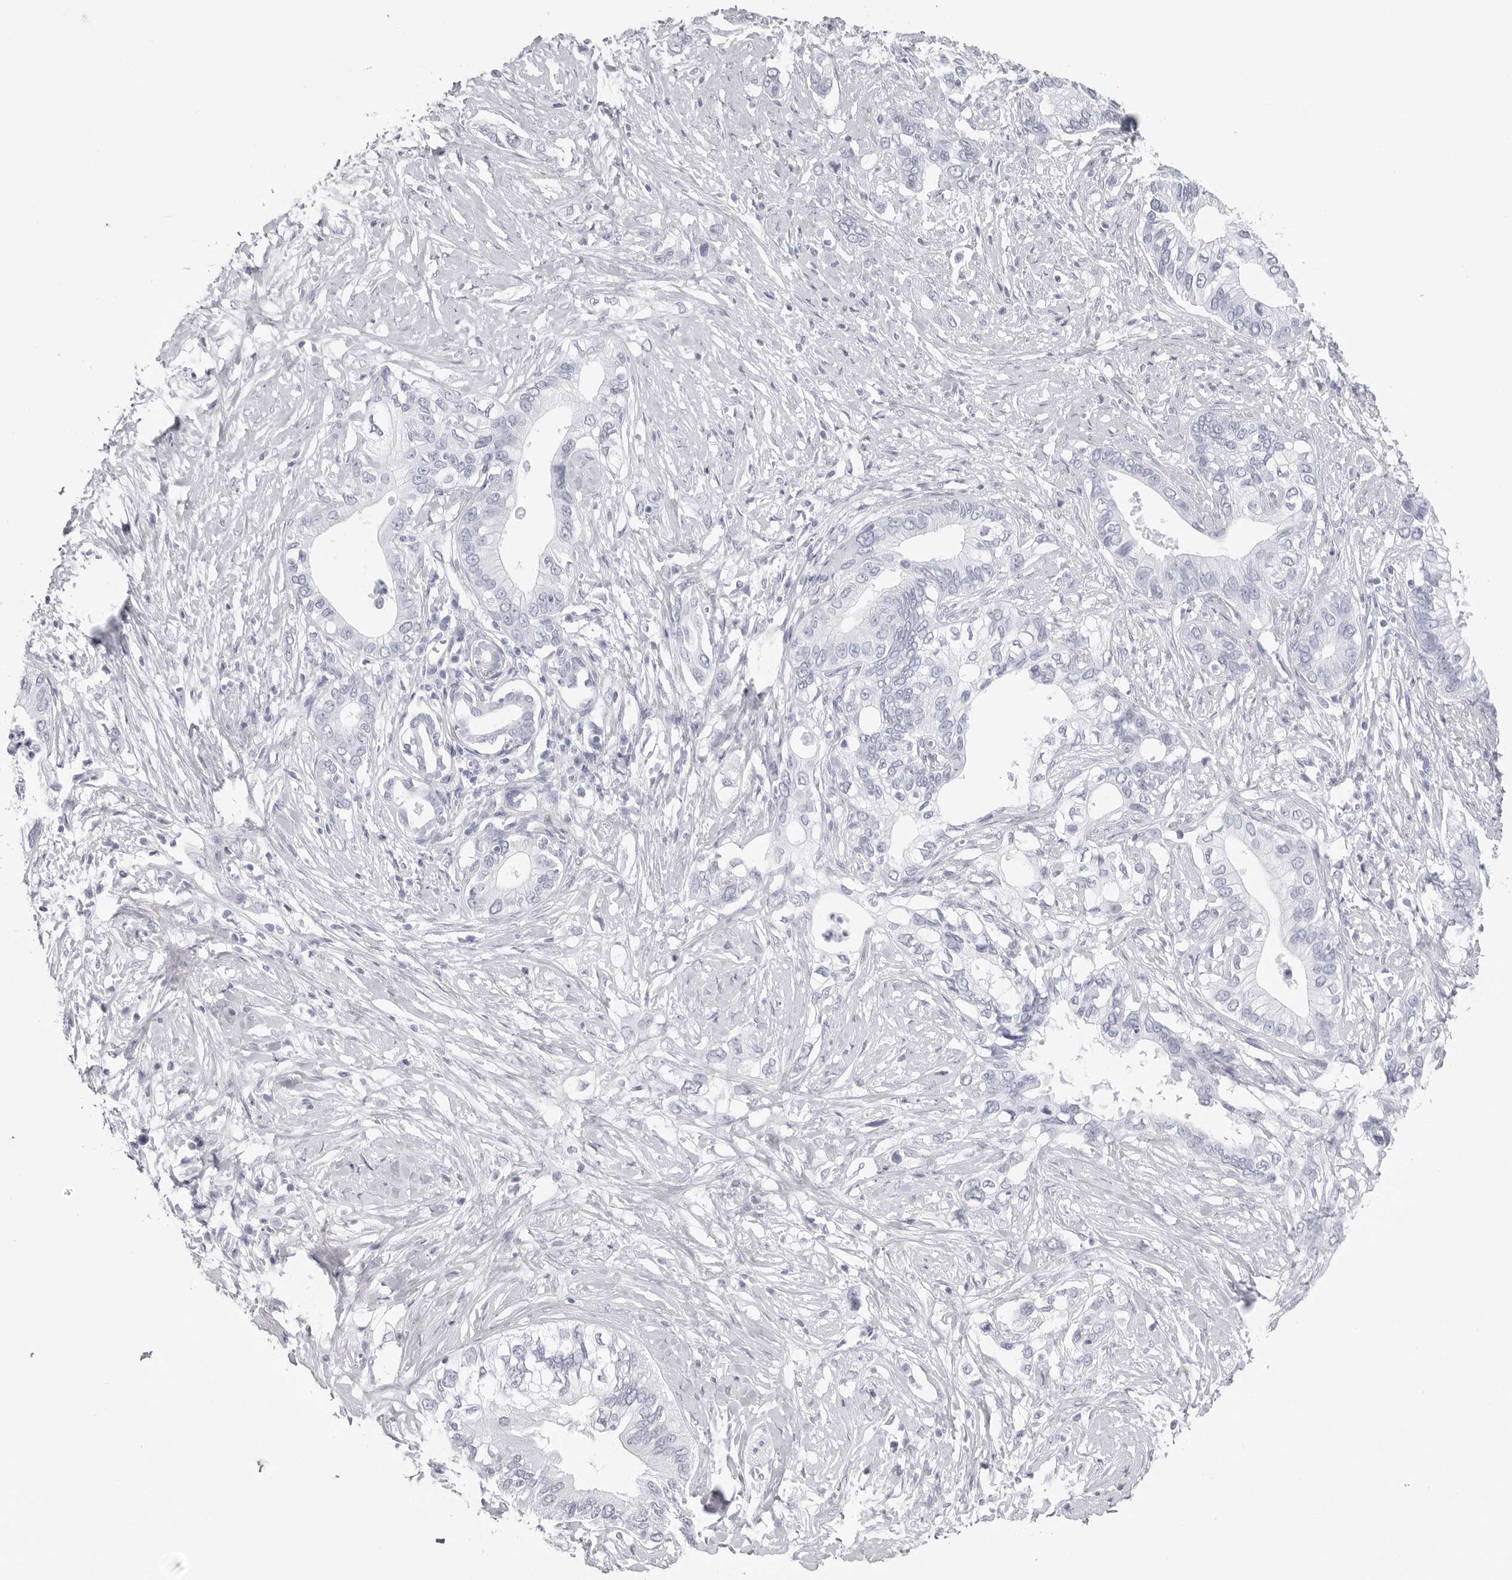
{"staining": {"intensity": "negative", "quantity": "none", "location": "none"}, "tissue": "pancreatic cancer", "cell_type": "Tumor cells", "image_type": "cancer", "snomed": [{"axis": "morphology", "description": "Normal tissue, NOS"}, {"axis": "morphology", "description": "Adenocarcinoma, NOS"}, {"axis": "topography", "description": "Pancreas"}, {"axis": "topography", "description": "Peripheral nerve tissue"}], "caption": "High power microscopy micrograph of an immunohistochemistry photomicrograph of adenocarcinoma (pancreatic), revealing no significant staining in tumor cells.", "gene": "CST2", "patient": {"sex": "male", "age": 59}}